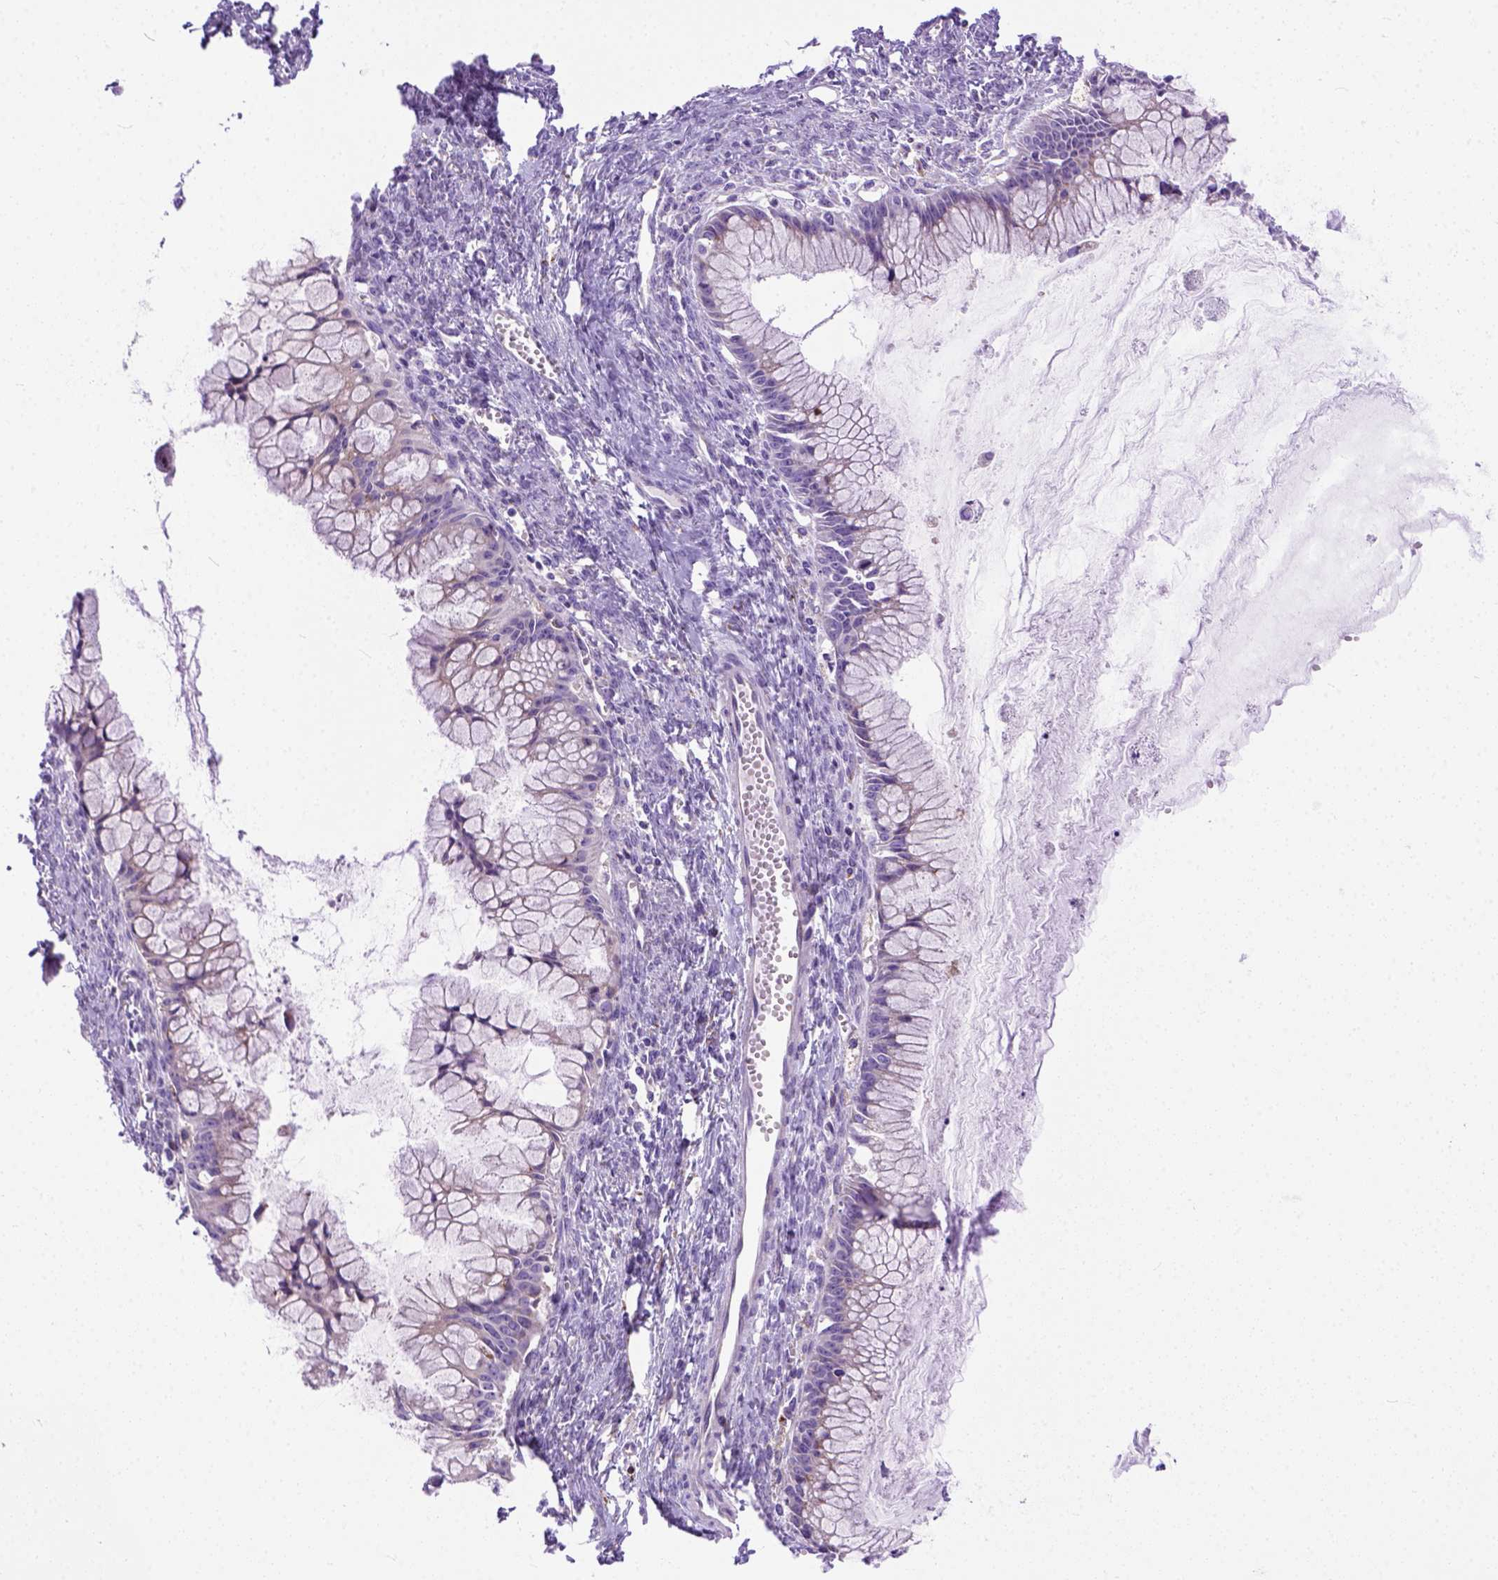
{"staining": {"intensity": "weak", "quantity": ">75%", "location": "cytoplasmic/membranous"}, "tissue": "ovarian cancer", "cell_type": "Tumor cells", "image_type": "cancer", "snomed": [{"axis": "morphology", "description": "Cystadenocarcinoma, mucinous, NOS"}, {"axis": "topography", "description": "Ovary"}], "caption": "Weak cytoplasmic/membranous expression is seen in approximately >75% of tumor cells in ovarian mucinous cystadenocarcinoma.", "gene": "PLK4", "patient": {"sex": "female", "age": 41}}